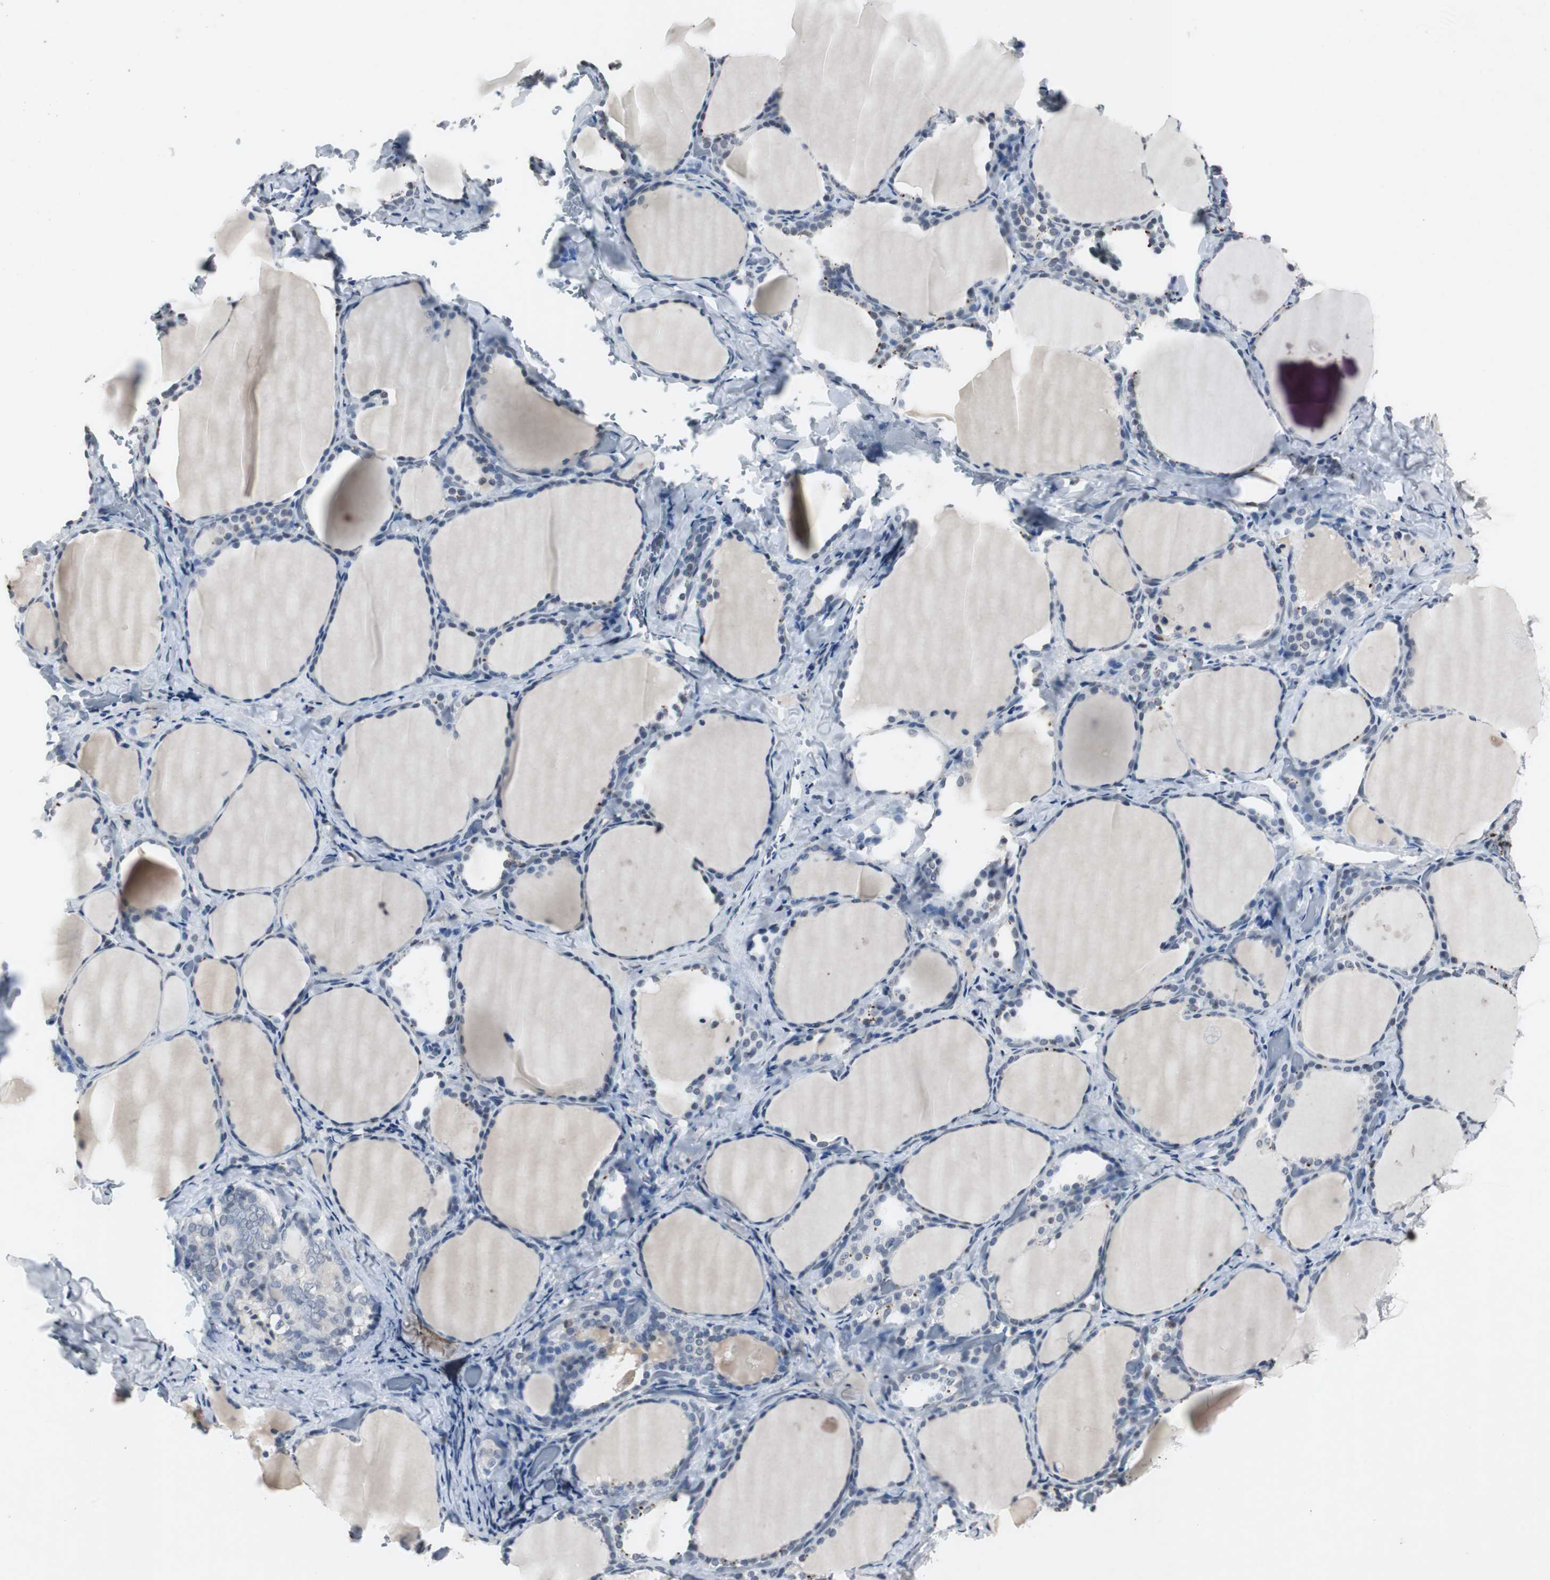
{"staining": {"intensity": "negative", "quantity": "none", "location": "none"}, "tissue": "thyroid gland", "cell_type": "Glandular cells", "image_type": "normal", "snomed": [{"axis": "morphology", "description": "Normal tissue, NOS"}, {"axis": "morphology", "description": "Papillary adenocarcinoma, NOS"}, {"axis": "topography", "description": "Thyroid gland"}], "caption": "Unremarkable thyroid gland was stained to show a protein in brown. There is no significant expression in glandular cells. (Immunohistochemistry, brightfield microscopy, high magnification).", "gene": "ADNP2", "patient": {"sex": "female", "age": 30}}